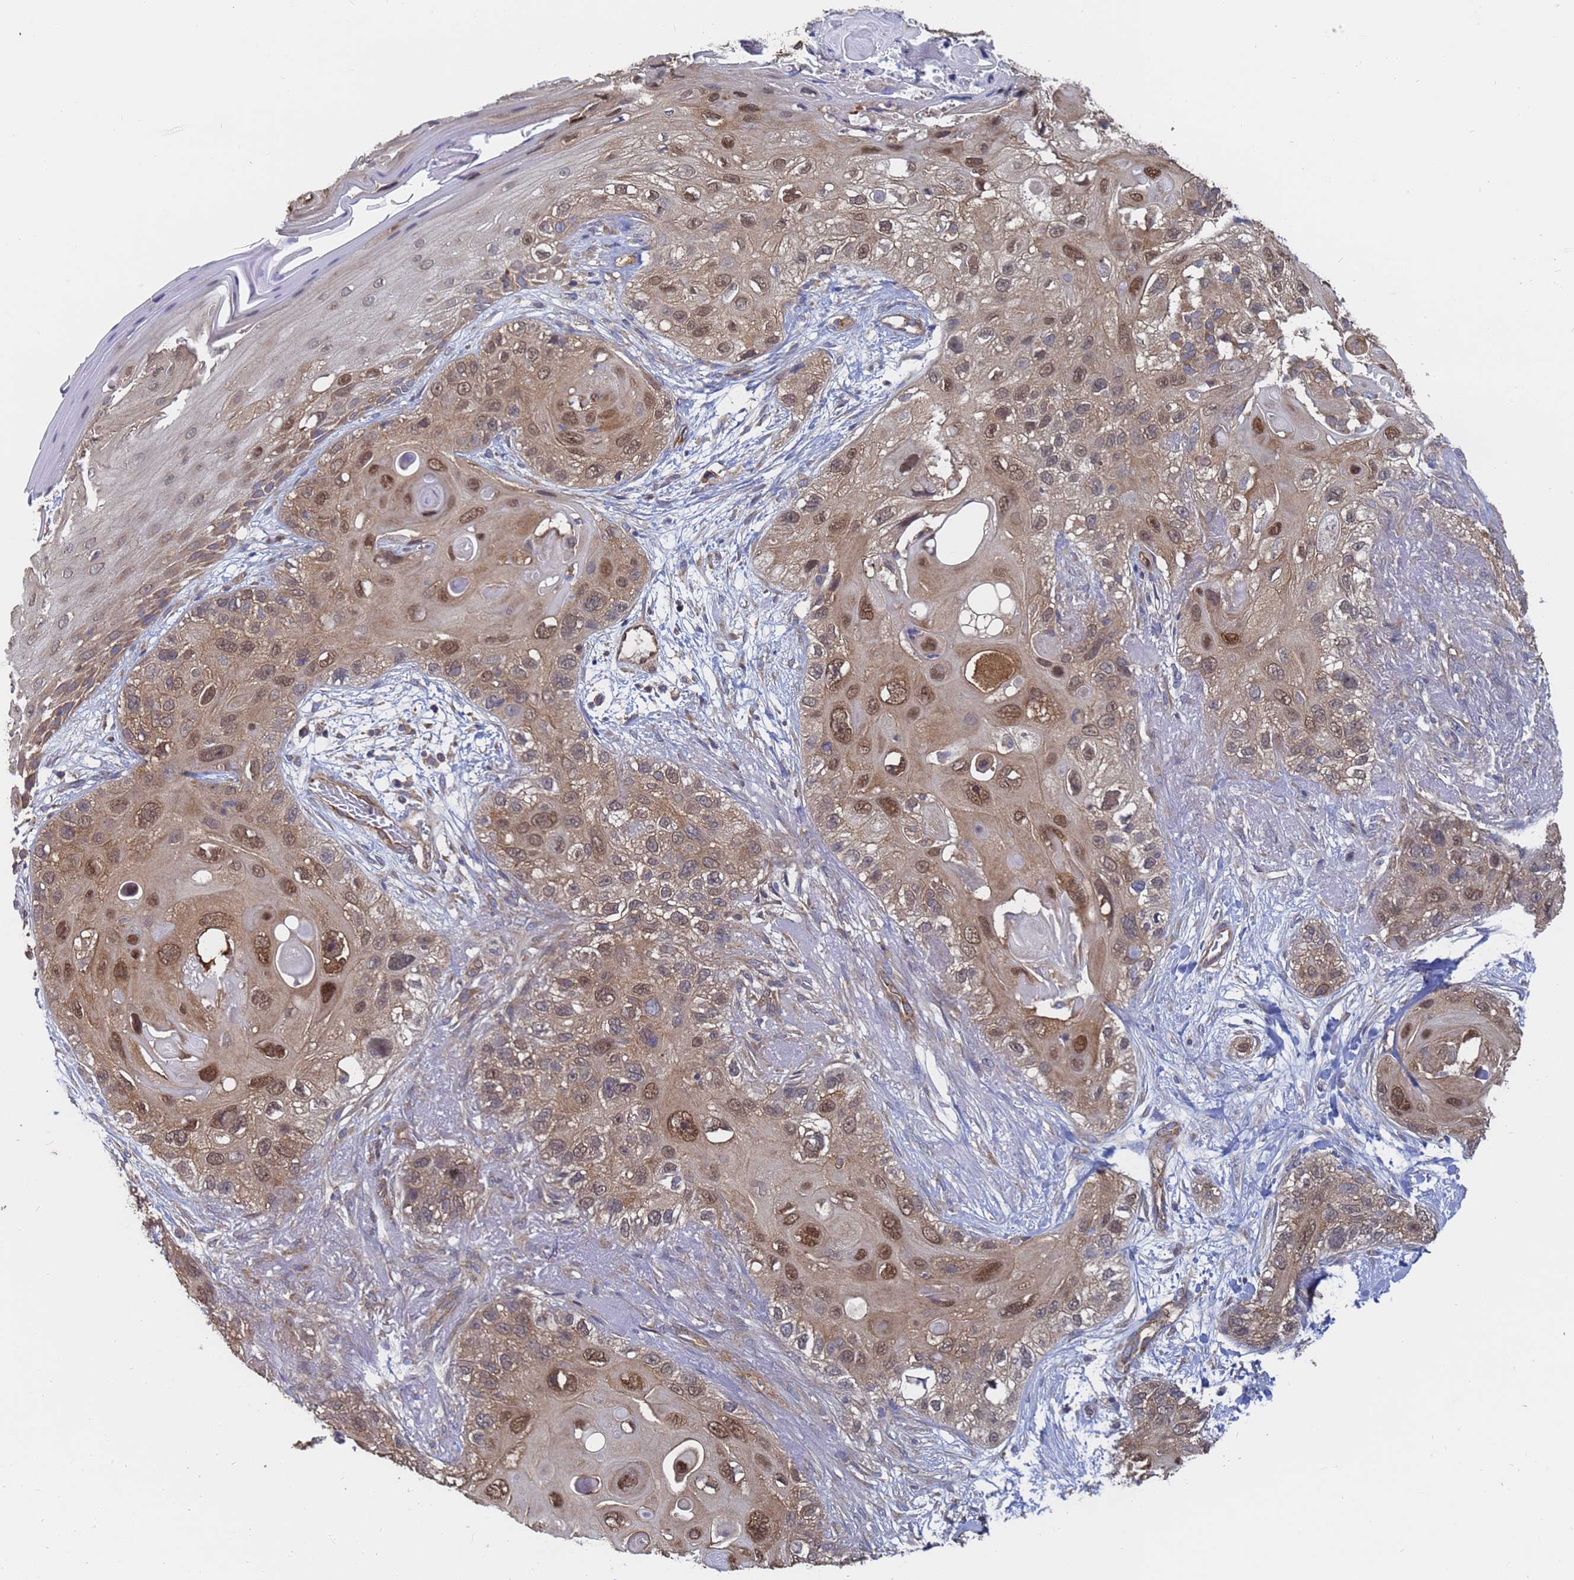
{"staining": {"intensity": "moderate", "quantity": ">75%", "location": "cytoplasmic/membranous,nuclear"}, "tissue": "skin cancer", "cell_type": "Tumor cells", "image_type": "cancer", "snomed": [{"axis": "morphology", "description": "Normal tissue, NOS"}, {"axis": "morphology", "description": "Squamous cell carcinoma, NOS"}, {"axis": "topography", "description": "Skin"}], "caption": "Immunohistochemistry staining of skin cancer (squamous cell carcinoma), which shows medium levels of moderate cytoplasmic/membranous and nuclear positivity in about >75% of tumor cells indicating moderate cytoplasmic/membranous and nuclear protein staining. The staining was performed using DAB (3,3'-diaminobenzidine) (brown) for protein detection and nuclei were counterstained in hematoxylin (blue).", "gene": "ALS2CL", "patient": {"sex": "male", "age": 72}}